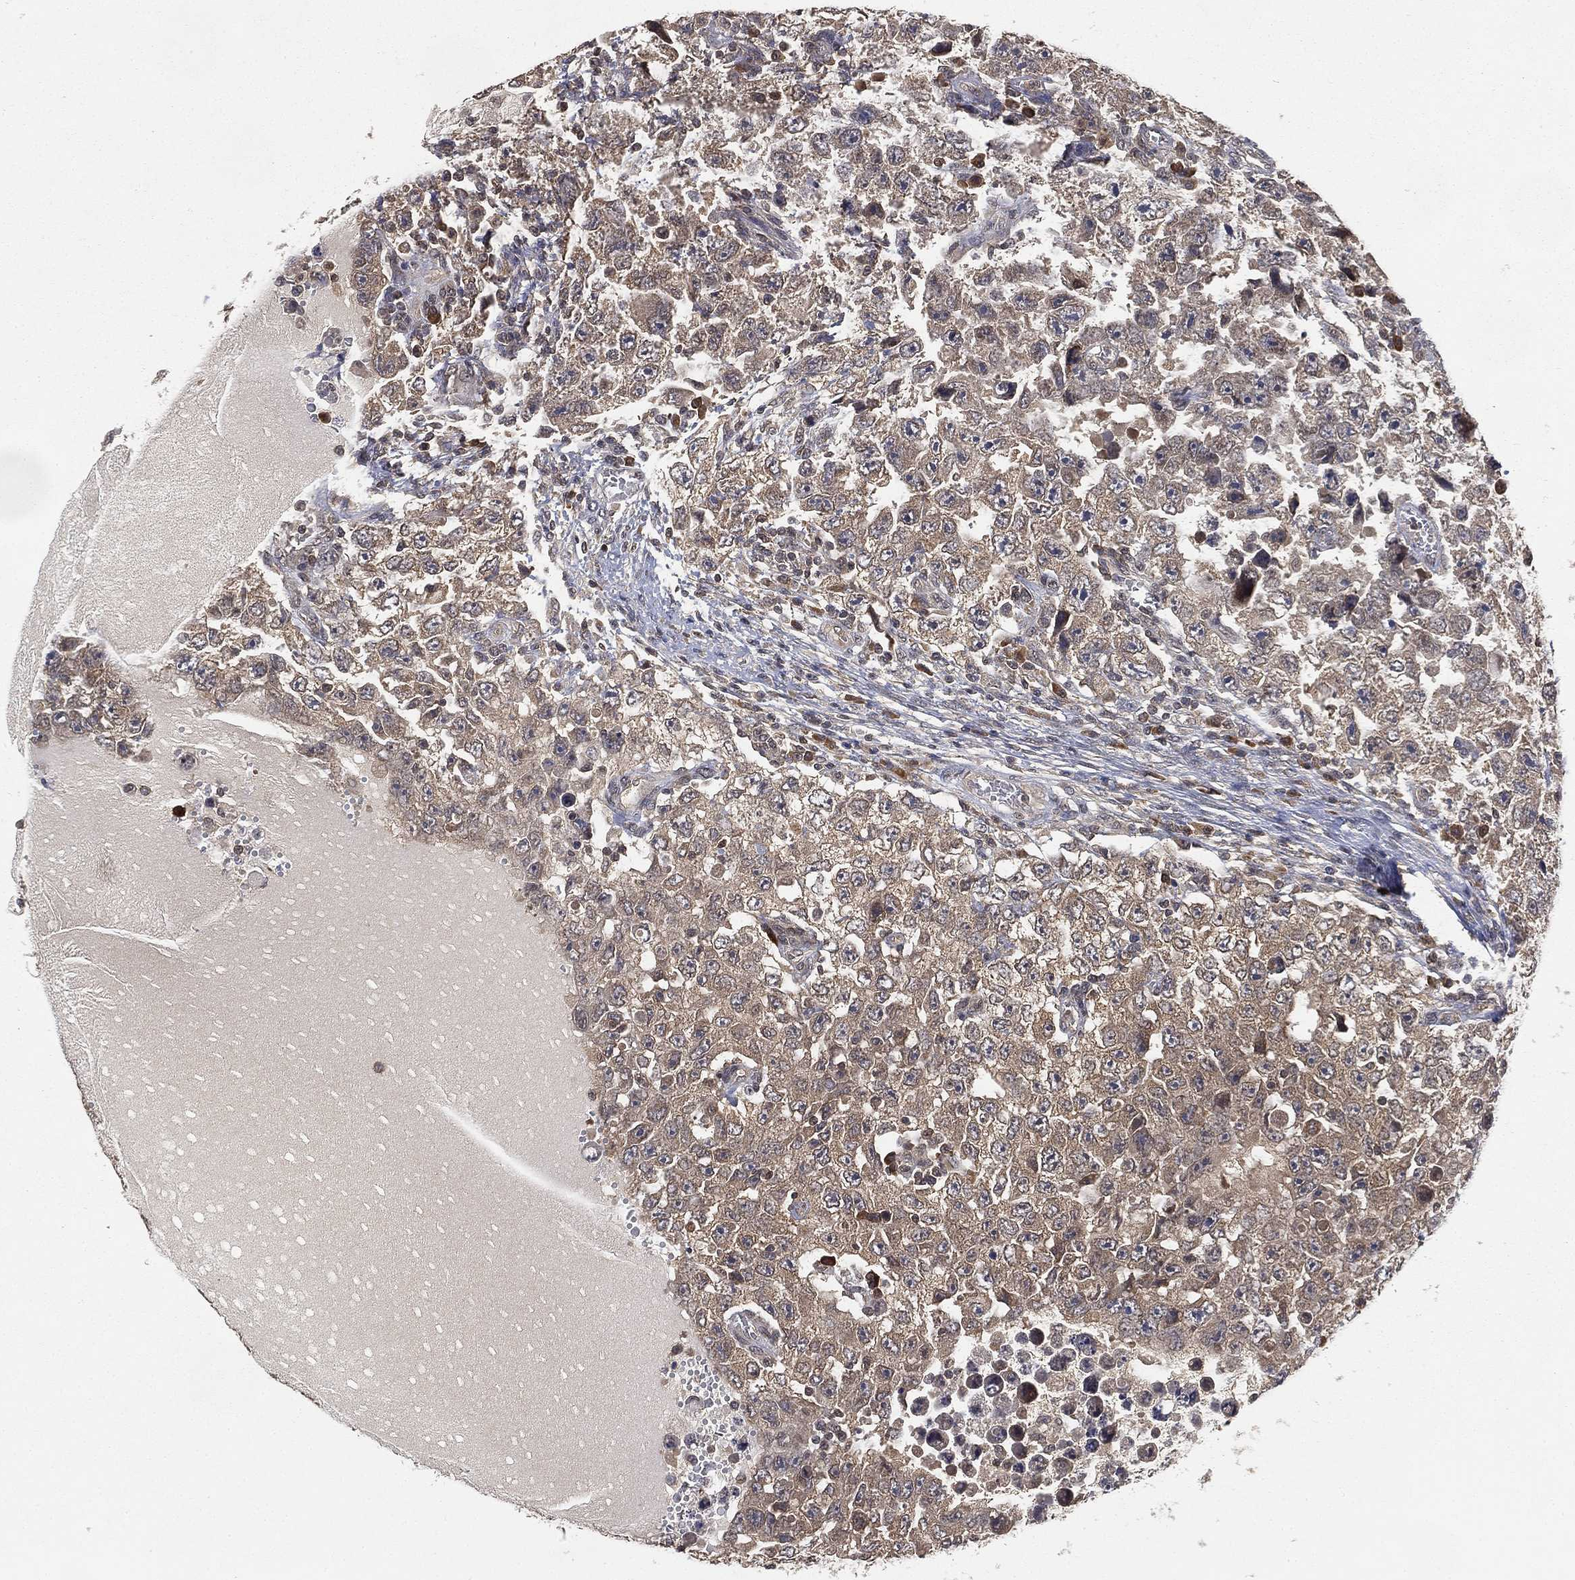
{"staining": {"intensity": "weak", "quantity": "<25%", "location": "cytoplasmic/membranous"}, "tissue": "testis cancer", "cell_type": "Tumor cells", "image_type": "cancer", "snomed": [{"axis": "morphology", "description": "Carcinoma, Embryonal, NOS"}, {"axis": "topography", "description": "Testis"}], "caption": "High power microscopy image of an immunohistochemistry micrograph of embryonal carcinoma (testis), revealing no significant positivity in tumor cells.", "gene": "UBA5", "patient": {"sex": "male", "age": 26}}